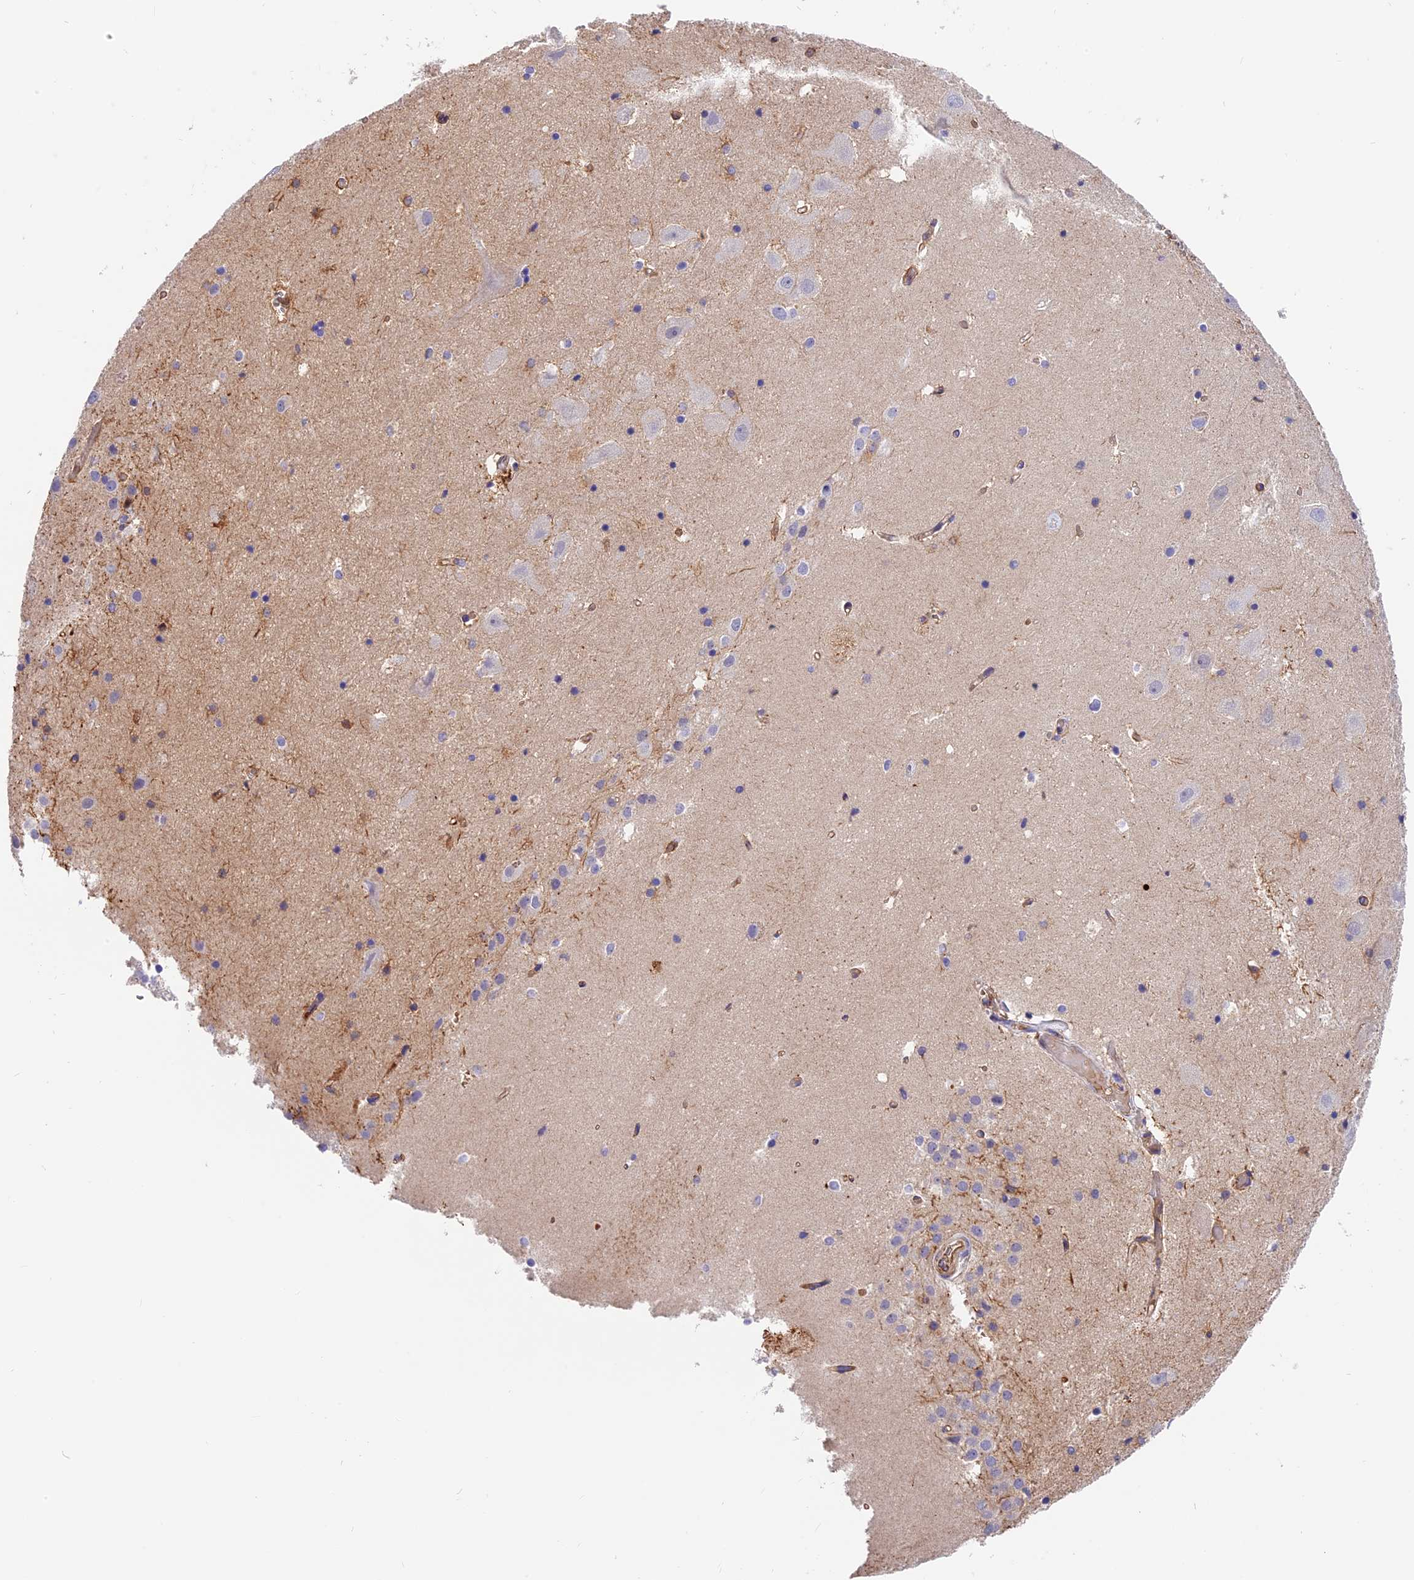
{"staining": {"intensity": "negative", "quantity": "none", "location": "none"}, "tissue": "hippocampus", "cell_type": "Glial cells", "image_type": "normal", "snomed": [{"axis": "morphology", "description": "Normal tissue, NOS"}, {"axis": "topography", "description": "Hippocampus"}], "caption": "The image reveals no staining of glial cells in benign hippocampus.", "gene": "MED20", "patient": {"sex": "female", "age": 52}}